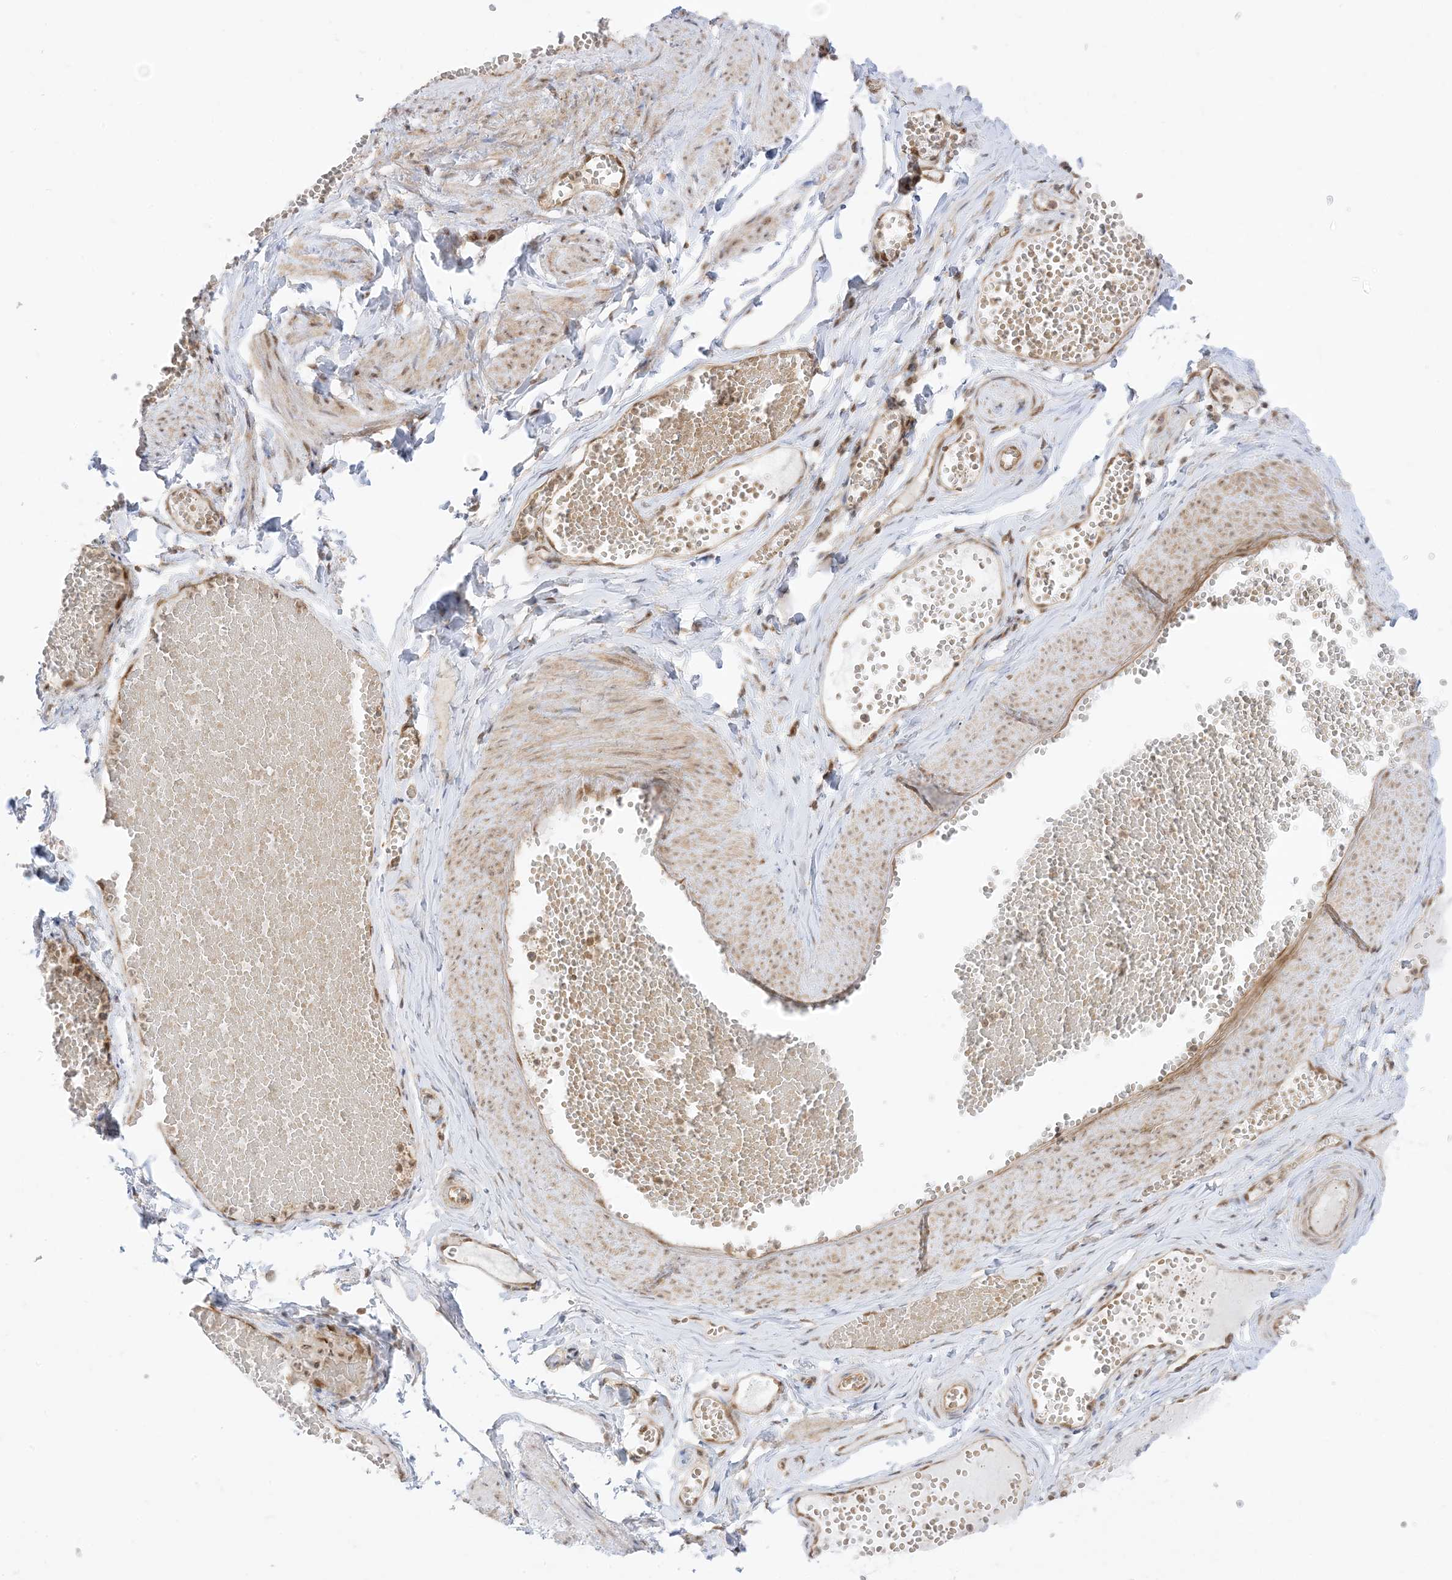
{"staining": {"intensity": "negative", "quantity": "none", "location": "none"}, "tissue": "adipose tissue", "cell_type": "Adipocytes", "image_type": "normal", "snomed": [{"axis": "morphology", "description": "Normal tissue, NOS"}, {"axis": "topography", "description": "Smooth muscle"}, {"axis": "topography", "description": "Peripheral nerve tissue"}], "caption": "The micrograph exhibits no staining of adipocytes in benign adipose tissue. (IHC, brightfield microscopy, high magnification).", "gene": "PTPA", "patient": {"sex": "female", "age": 39}}